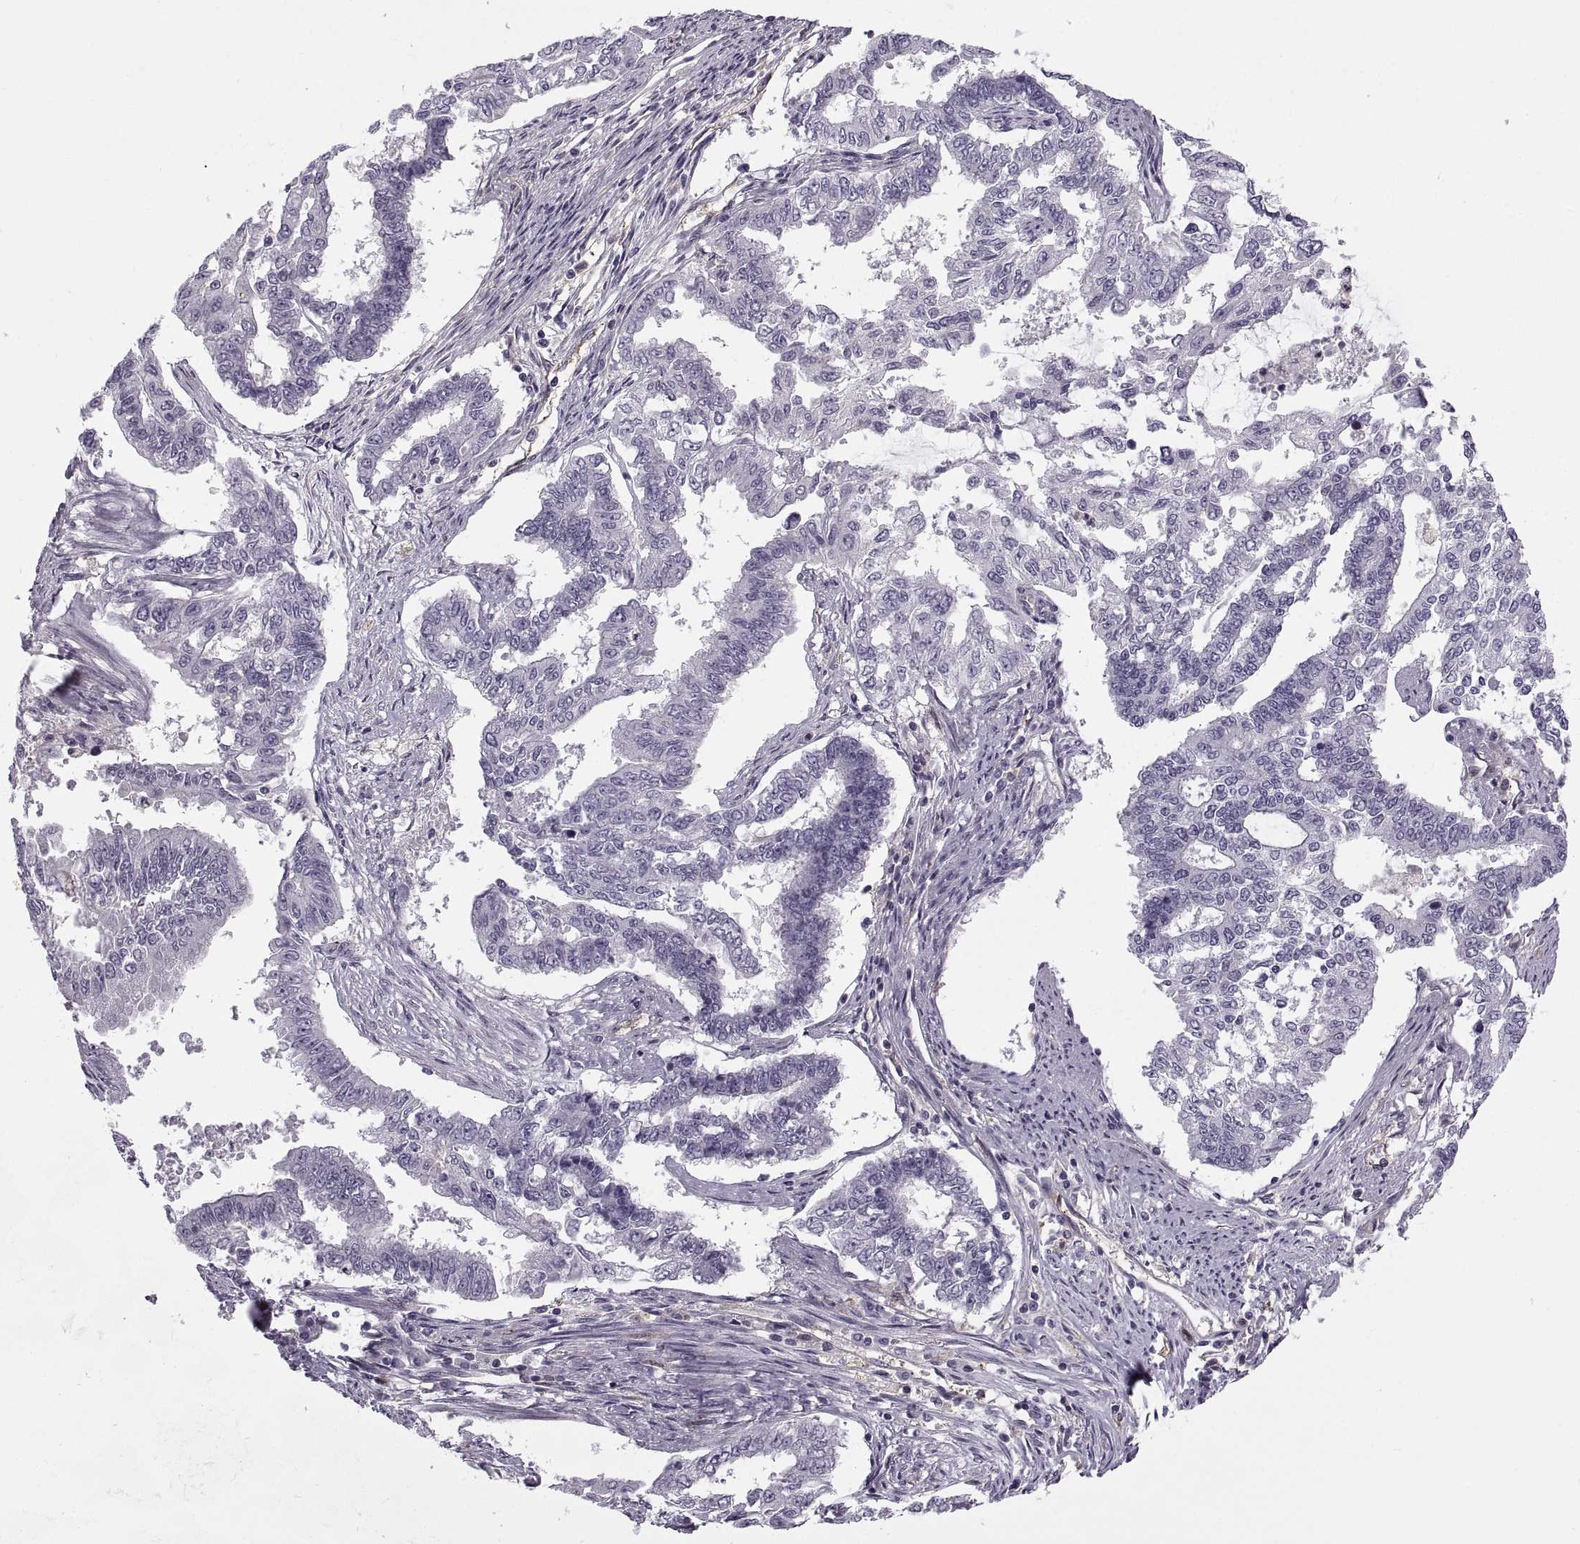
{"staining": {"intensity": "negative", "quantity": "none", "location": "none"}, "tissue": "endometrial cancer", "cell_type": "Tumor cells", "image_type": "cancer", "snomed": [{"axis": "morphology", "description": "Adenocarcinoma, NOS"}, {"axis": "topography", "description": "Uterus"}], "caption": "Tumor cells are negative for protein expression in human endometrial cancer (adenocarcinoma).", "gene": "RALB", "patient": {"sex": "female", "age": 59}}